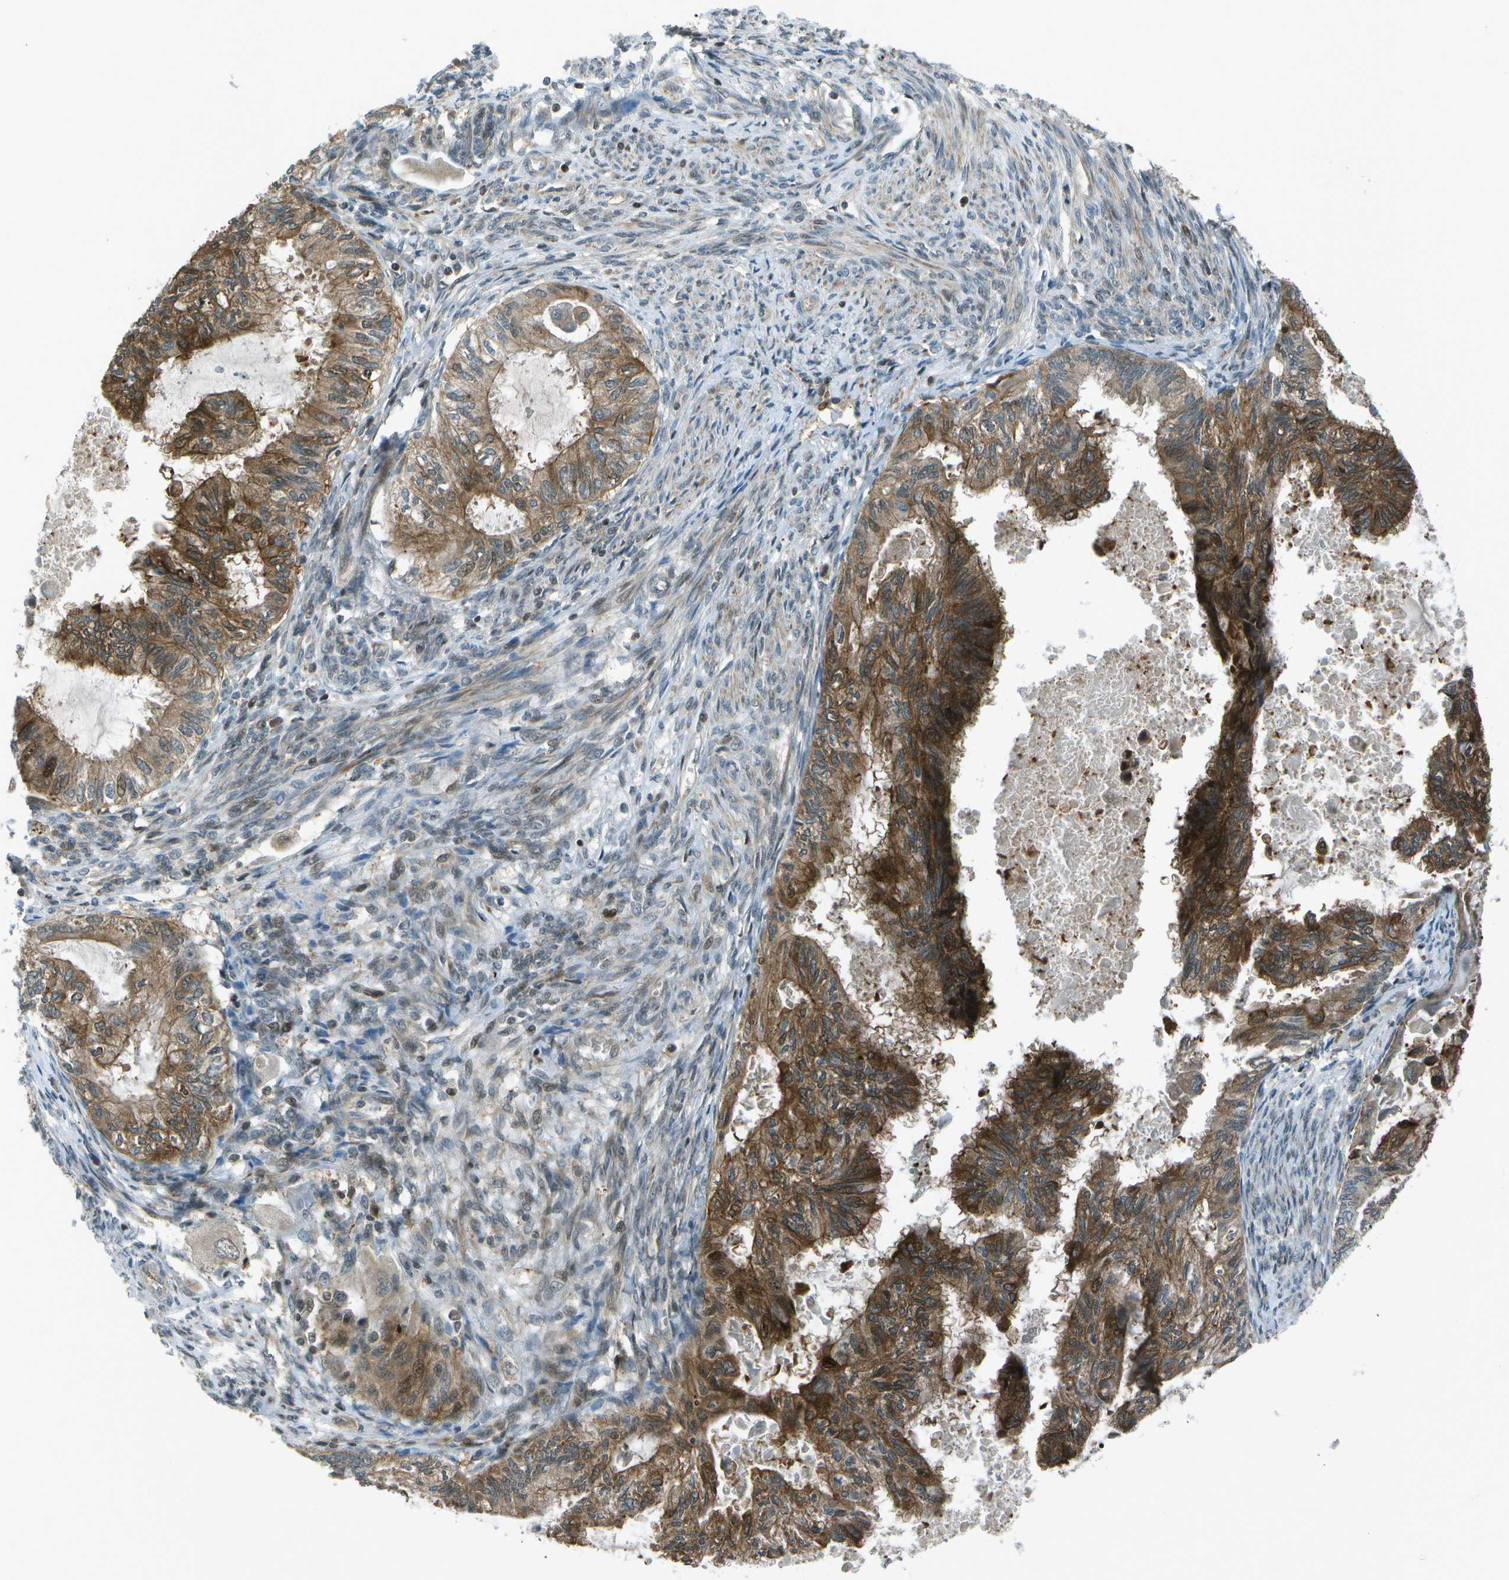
{"staining": {"intensity": "moderate", "quantity": ">75%", "location": "cytoplasmic/membranous"}, "tissue": "cervical cancer", "cell_type": "Tumor cells", "image_type": "cancer", "snomed": [{"axis": "morphology", "description": "Normal tissue, NOS"}, {"axis": "morphology", "description": "Adenocarcinoma, NOS"}, {"axis": "topography", "description": "Cervix"}, {"axis": "topography", "description": "Endometrium"}], "caption": "Immunohistochemical staining of human adenocarcinoma (cervical) exhibits moderate cytoplasmic/membranous protein staining in approximately >75% of tumor cells.", "gene": "TMEM19", "patient": {"sex": "female", "age": 86}}